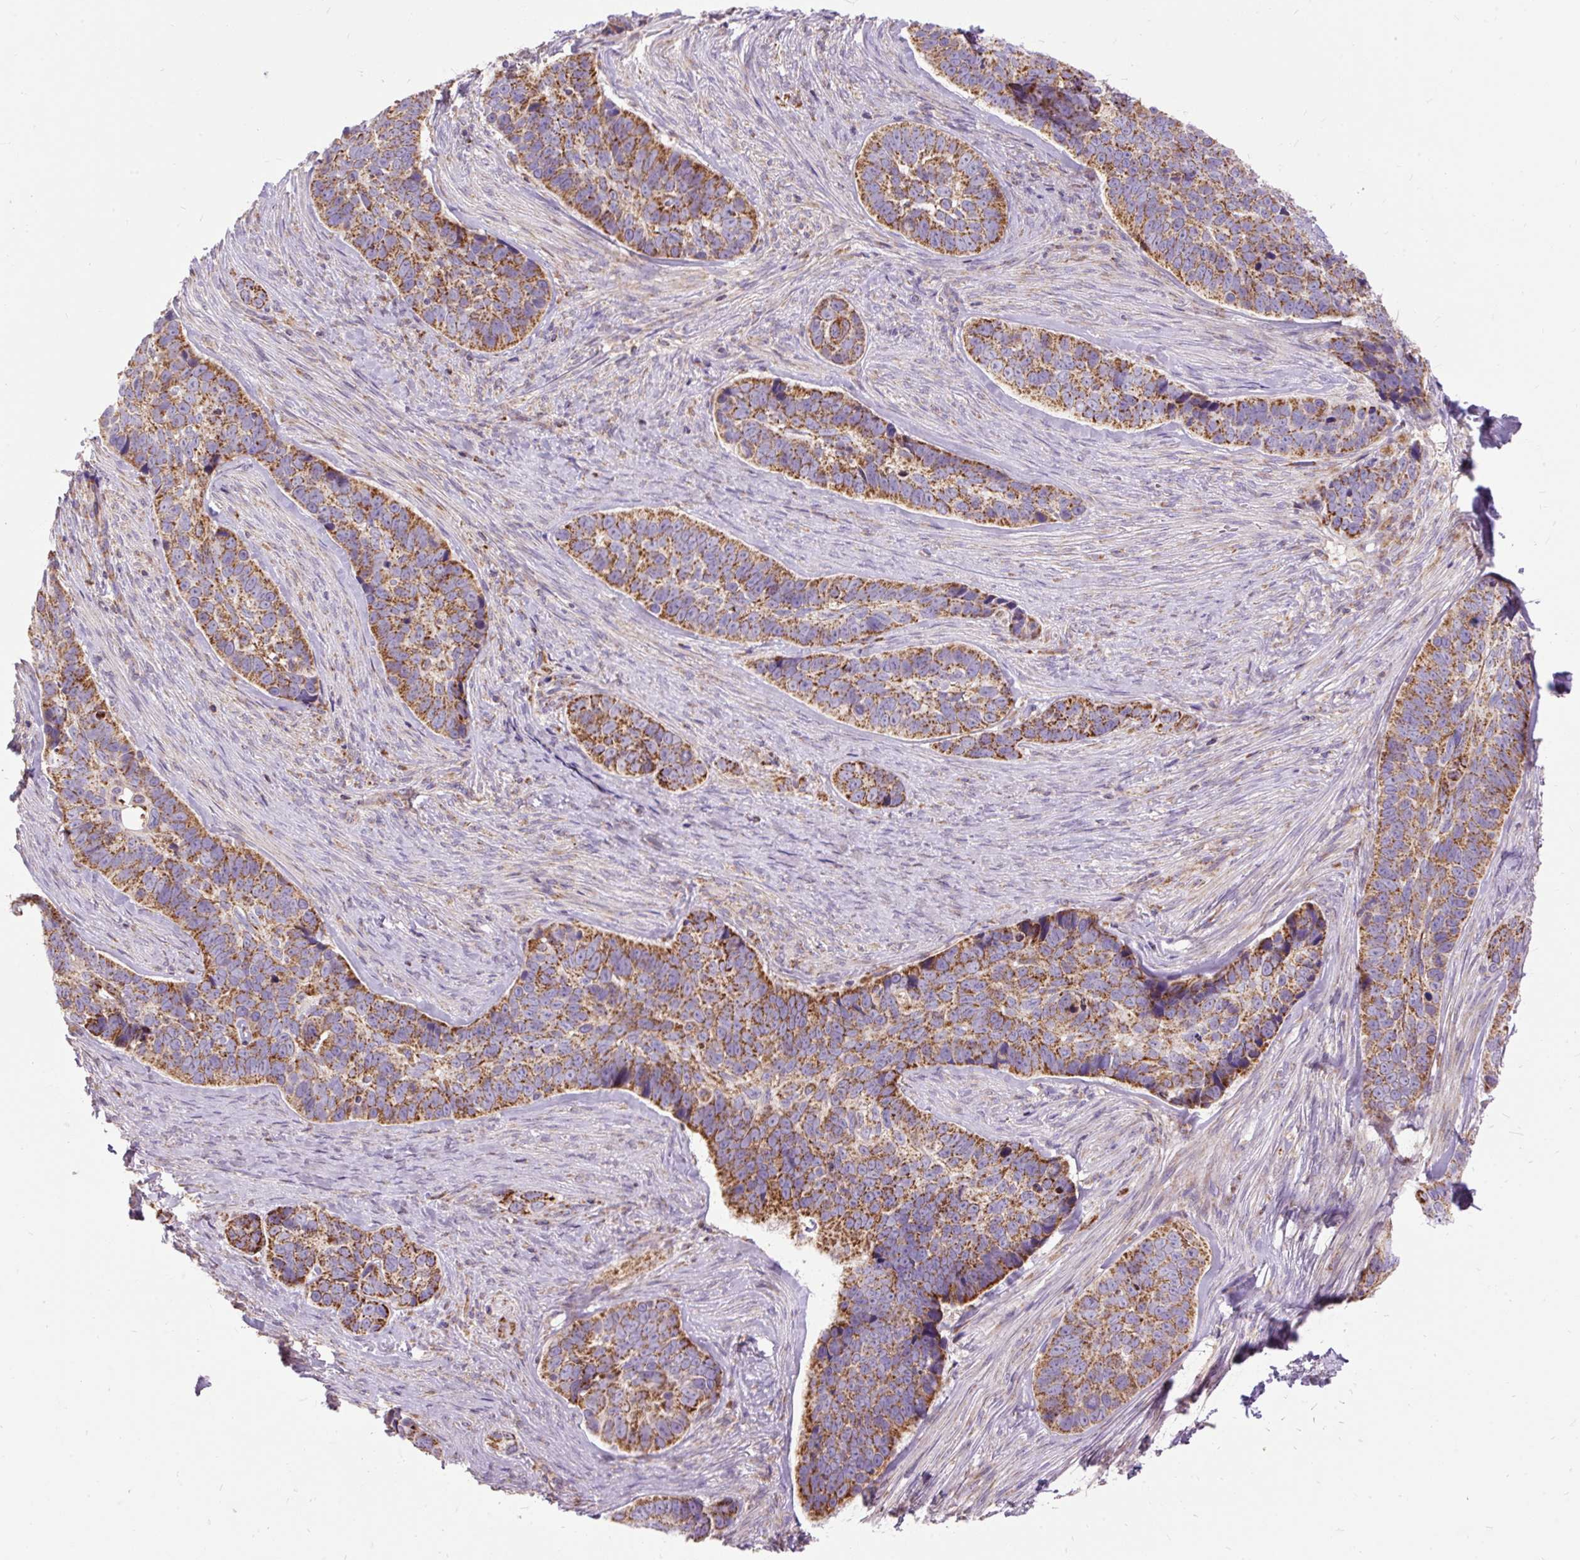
{"staining": {"intensity": "moderate", "quantity": ">75%", "location": "cytoplasmic/membranous"}, "tissue": "skin cancer", "cell_type": "Tumor cells", "image_type": "cancer", "snomed": [{"axis": "morphology", "description": "Basal cell carcinoma"}, {"axis": "topography", "description": "Skin"}], "caption": "Protein expression analysis of skin cancer (basal cell carcinoma) displays moderate cytoplasmic/membranous positivity in approximately >75% of tumor cells. The staining was performed using DAB to visualize the protein expression in brown, while the nuclei were stained in blue with hematoxylin (Magnification: 20x).", "gene": "TOMM40", "patient": {"sex": "female", "age": 82}}